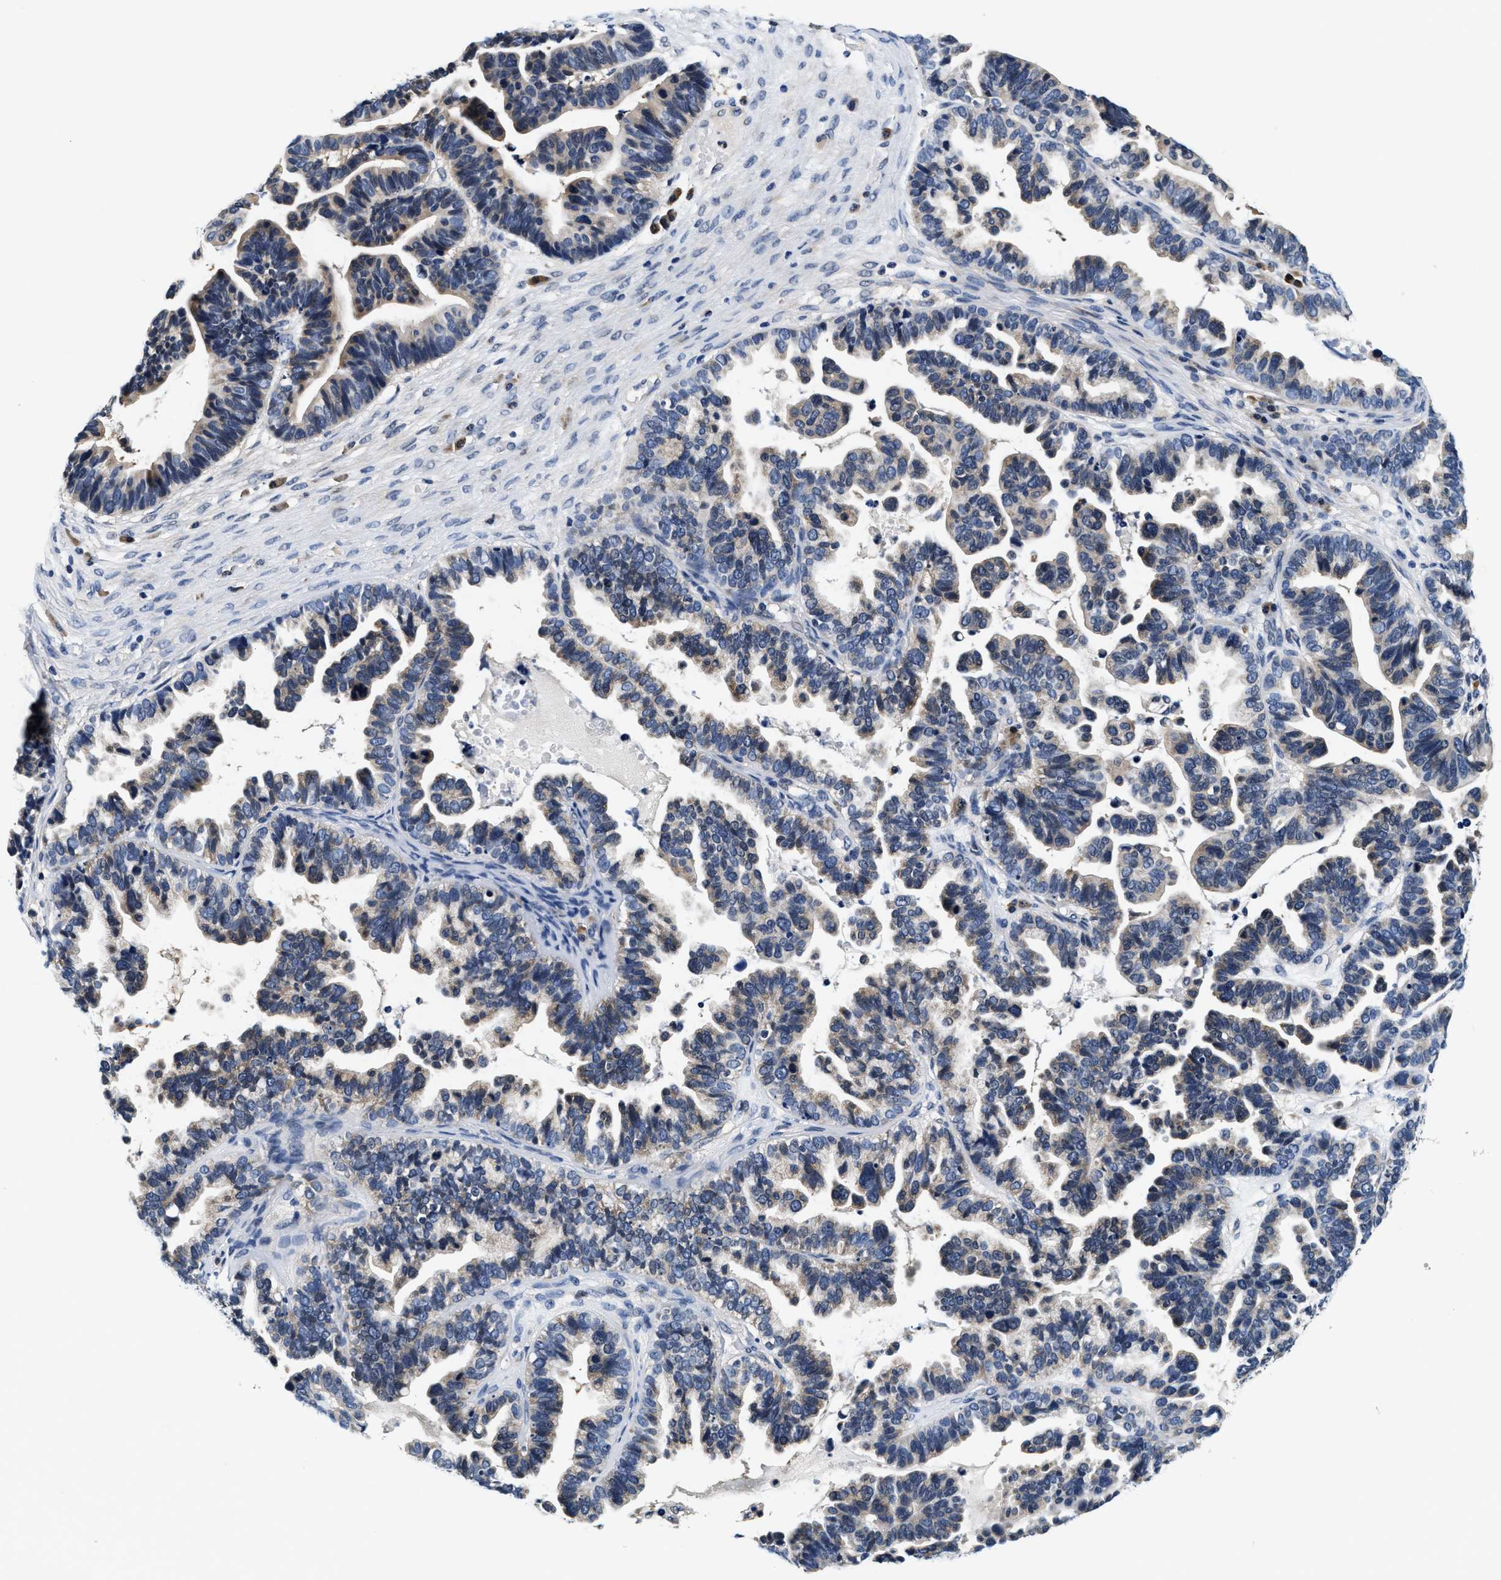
{"staining": {"intensity": "weak", "quantity": "25%-75%", "location": "cytoplasmic/membranous"}, "tissue": "ovarian cancer", "cell_type": "Tumor cells", "image_type": "cancer", "snomed": [{"axis": "morphology", "description": "Cystadenocarcinoma, serous, NOS"}, {"axis": "topography", "description": "Ovary"}], "caption": "Immunohistochemical staining of human ovarian cancer (serous cystadenocarcinoma) displays weak cytoplasmic/membranous protein positivity in approximately 25%-75% of tumor cells.", "gene": "PHPT1", "patient": {"sex": "female", "age": 56}}